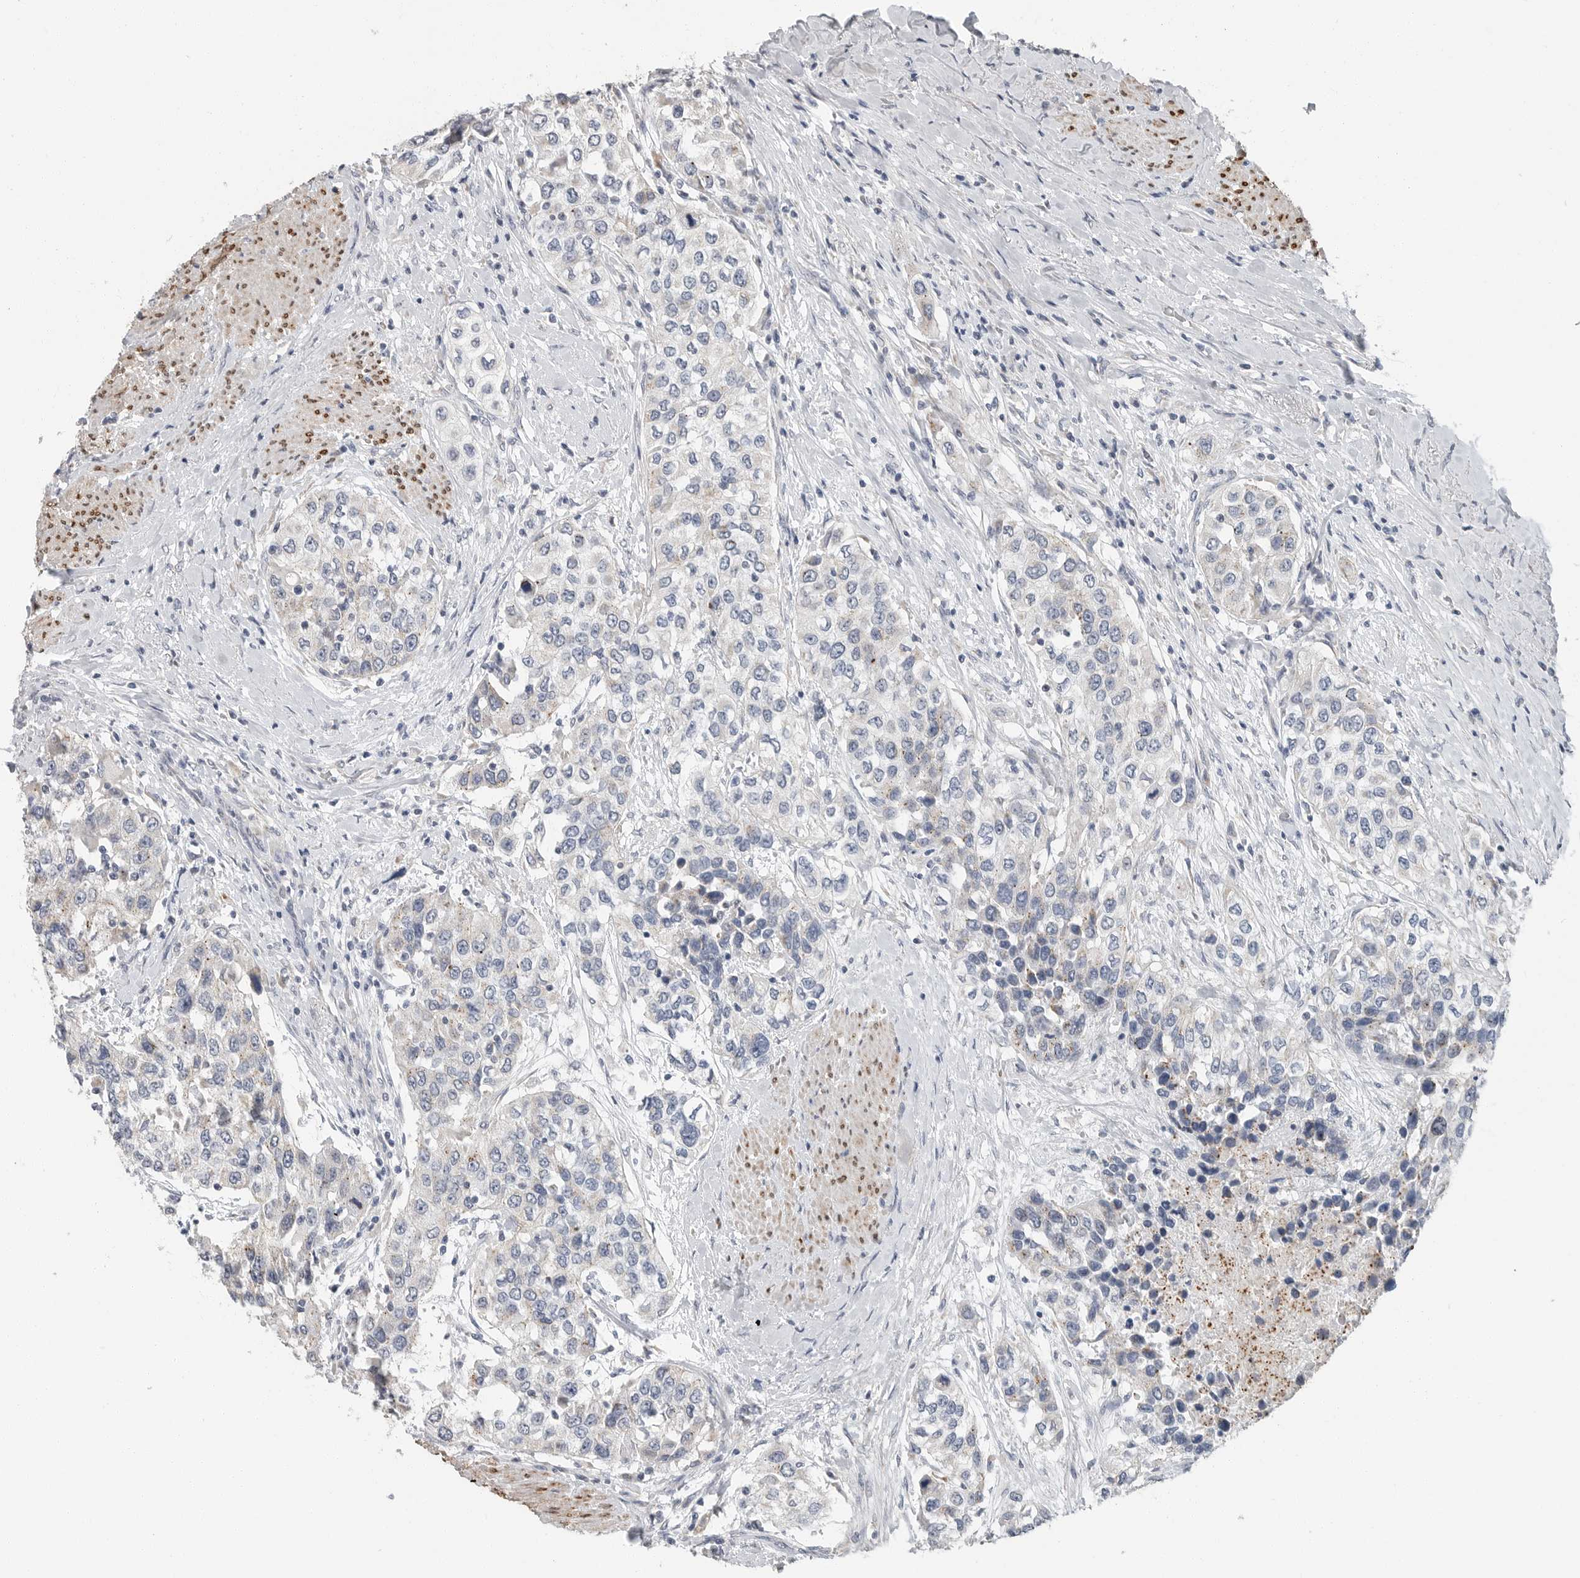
{"staining": {"intensity": "negative", "quantity": "none", "location": "none"}, "tissue": "urothelial cancer", "cell_type": "Tumor cells", "image_type": "cancer", "snomed": [{"axis": "morphology", "description": "Urothelial carcinoma, High grade"}, {"axis": "topography", "description": "Urinary bladder"}], "caption": "This is a photomicrograph of immunohistochemistry (IHC) staining of high-grade urothelial carcinoma, which shows no staining in tumor cells.", "gene": "PLN", "patient": {"sex": "female", "age": 80}}